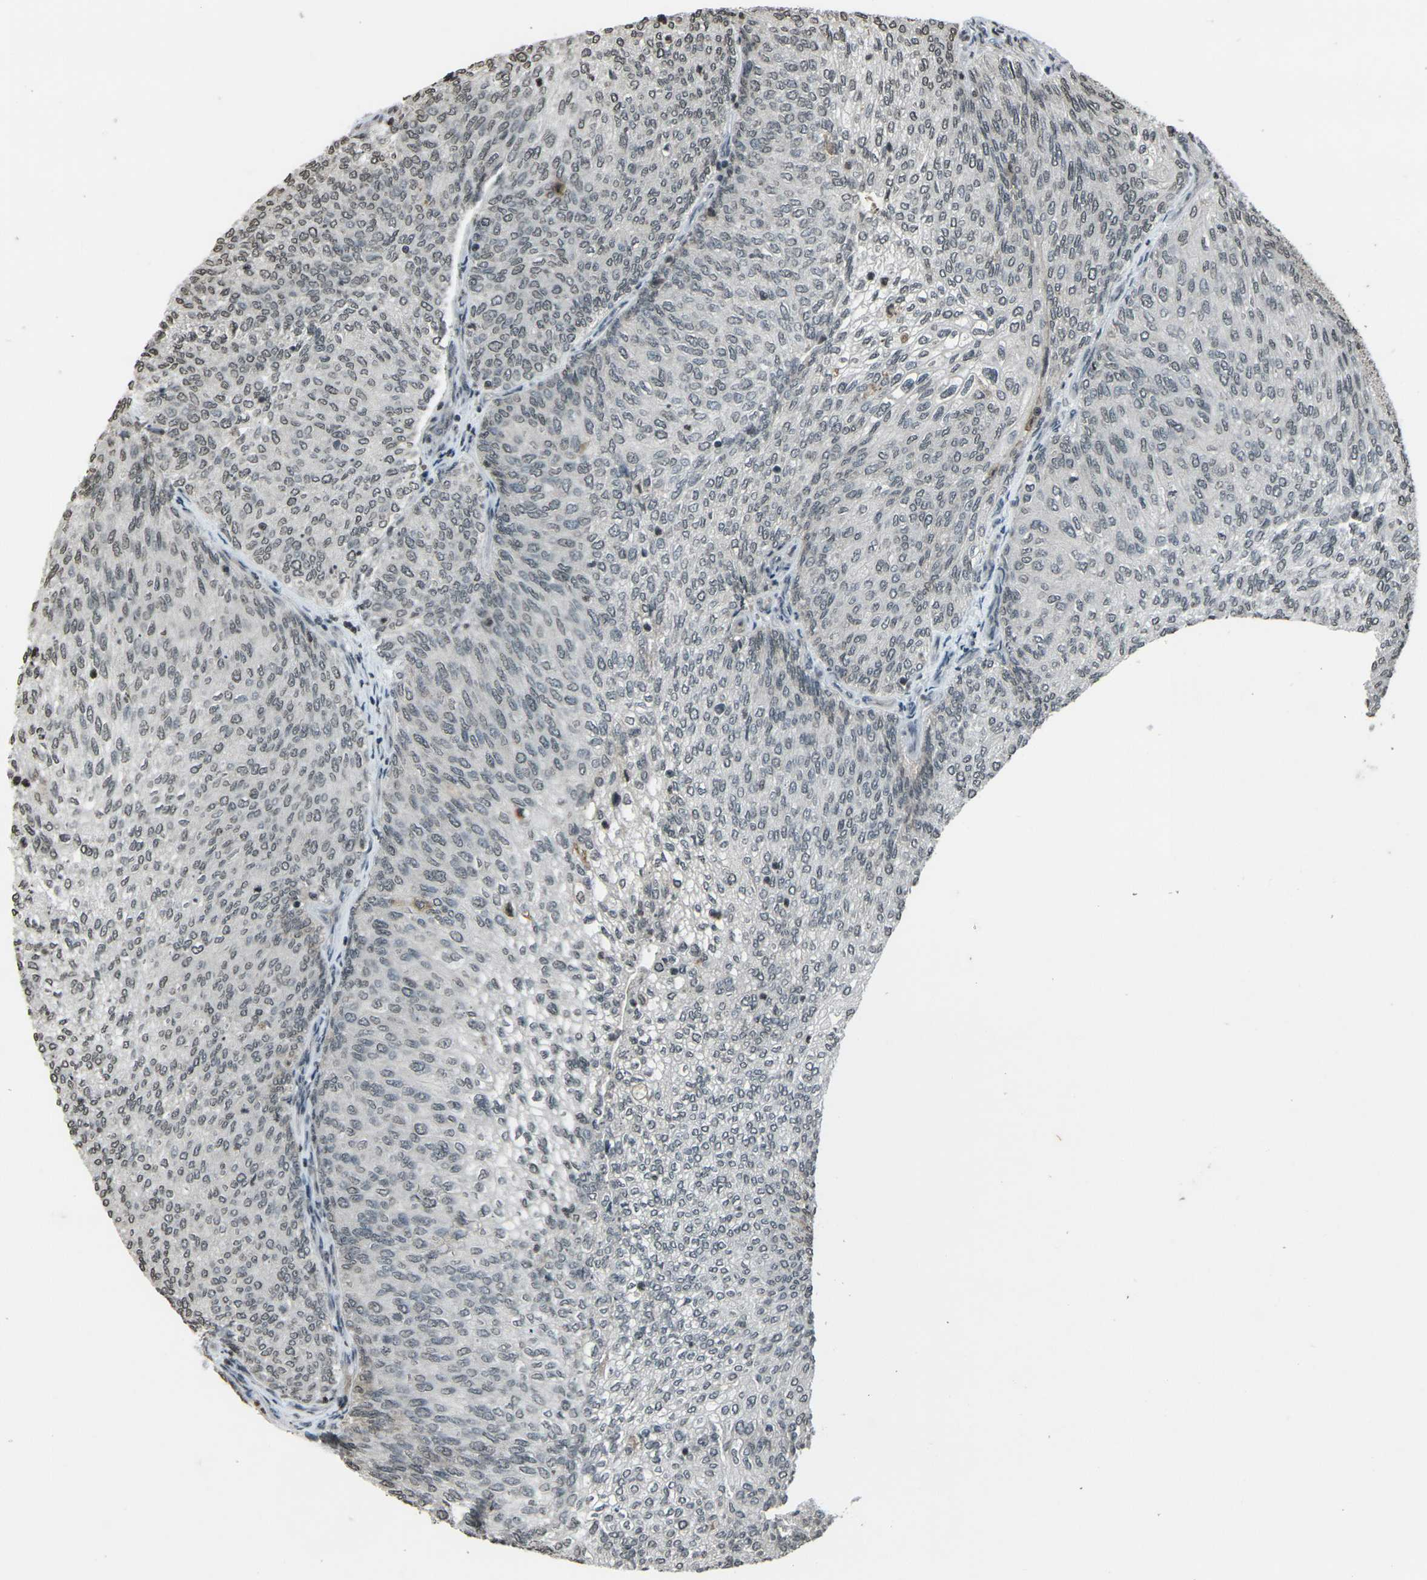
{"staining": {"intensity": "weak", "quantity": "<25%", "location": "nuclear"}, "tissue": "urothelial cancer", "cell_type": "Tumor cells", "image_type": "cancer", "snomed": [{"axis": "morphology", "description": "Urothelial carcinoma, Low grade"}, {"axis": "topography", "description": "Urinary bladder"}], "caption": "Protein analysis of low-grade urothelial carcinoma shows no significant positivity in tumor cells. Brightfield microscopy of IHC stained with DAB (3,3'-diaminobenzidine) (brown) and hematoxylin (blue), captured at high magnification.", "gene": "PRPF8", "patient": {"sex": "female", "age": 79}}